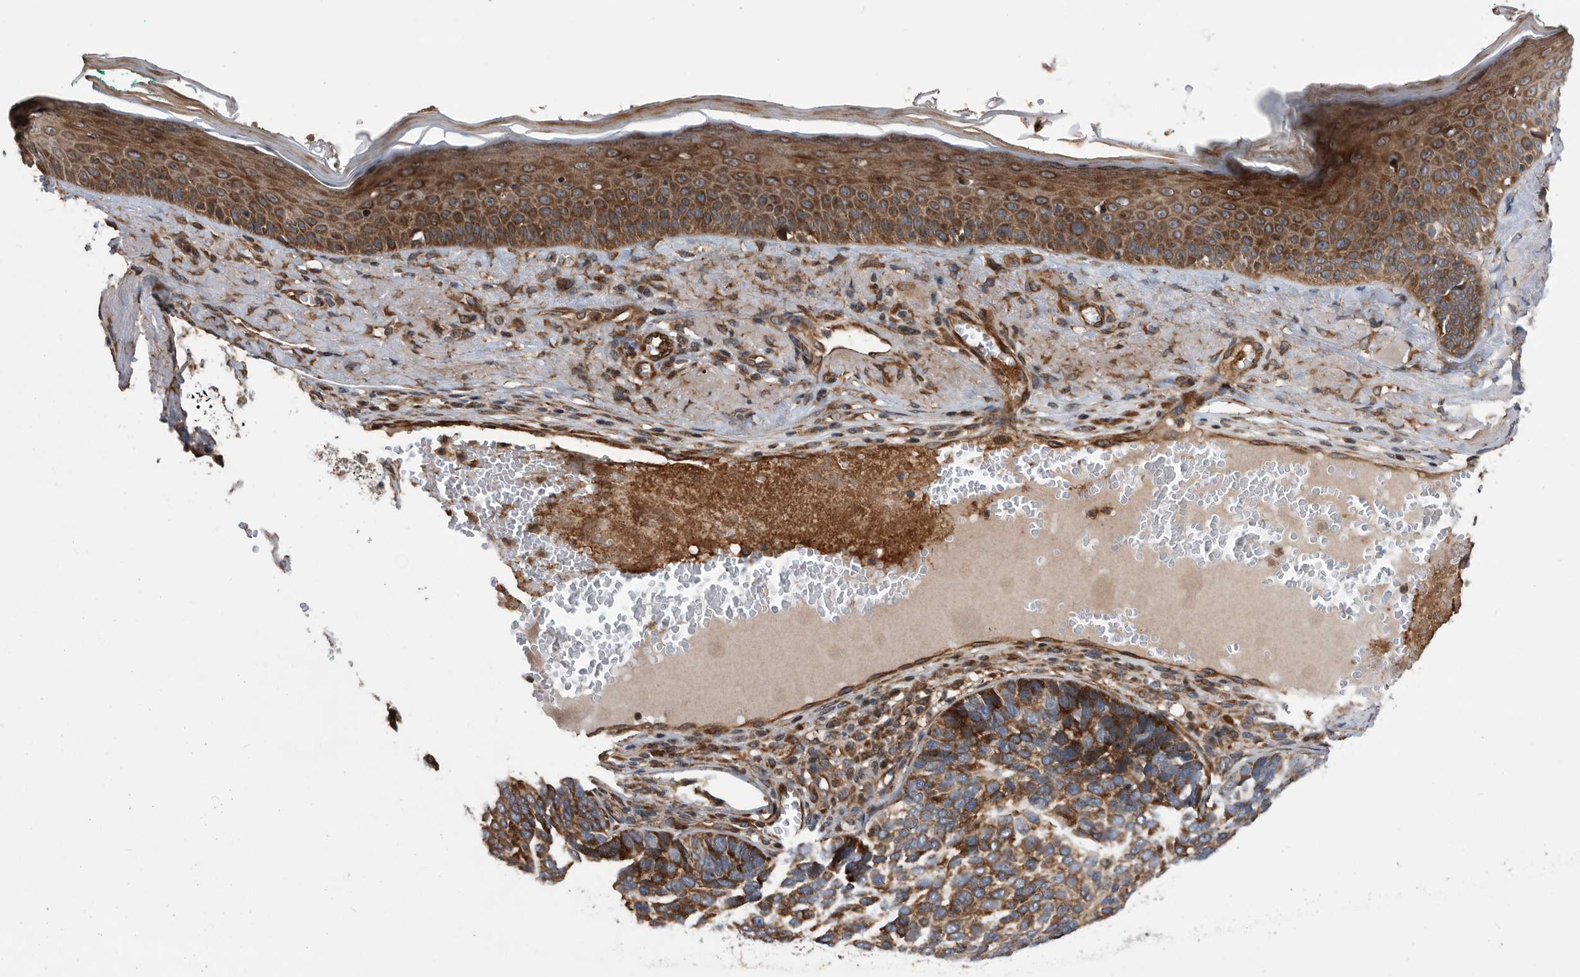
{"staining": {"intensity": "strong", "quantity": "25%-75%", "location": "cytoplasmic/membranous"}, "tissue": "skin cancer", "cell_type": "Tumor cells", "image_type": "cancer", "snomed": [{"axis": "morphology", "description": "Basal cell carcinoma"}, {"axis": "topography", "description": "Skin"}], "caption": "High-magnification brightfield microscopy of skin cancer (basal cell carcinoma) stained with DAB (brown) and counterstained with hematoxylin (blue). tumor cells exhibit strong cytoplasmic/membranous staining is present in about25%-75% of cells.", "gene": "SERINC2", "patient": {"sex": "male", "age": 62}}